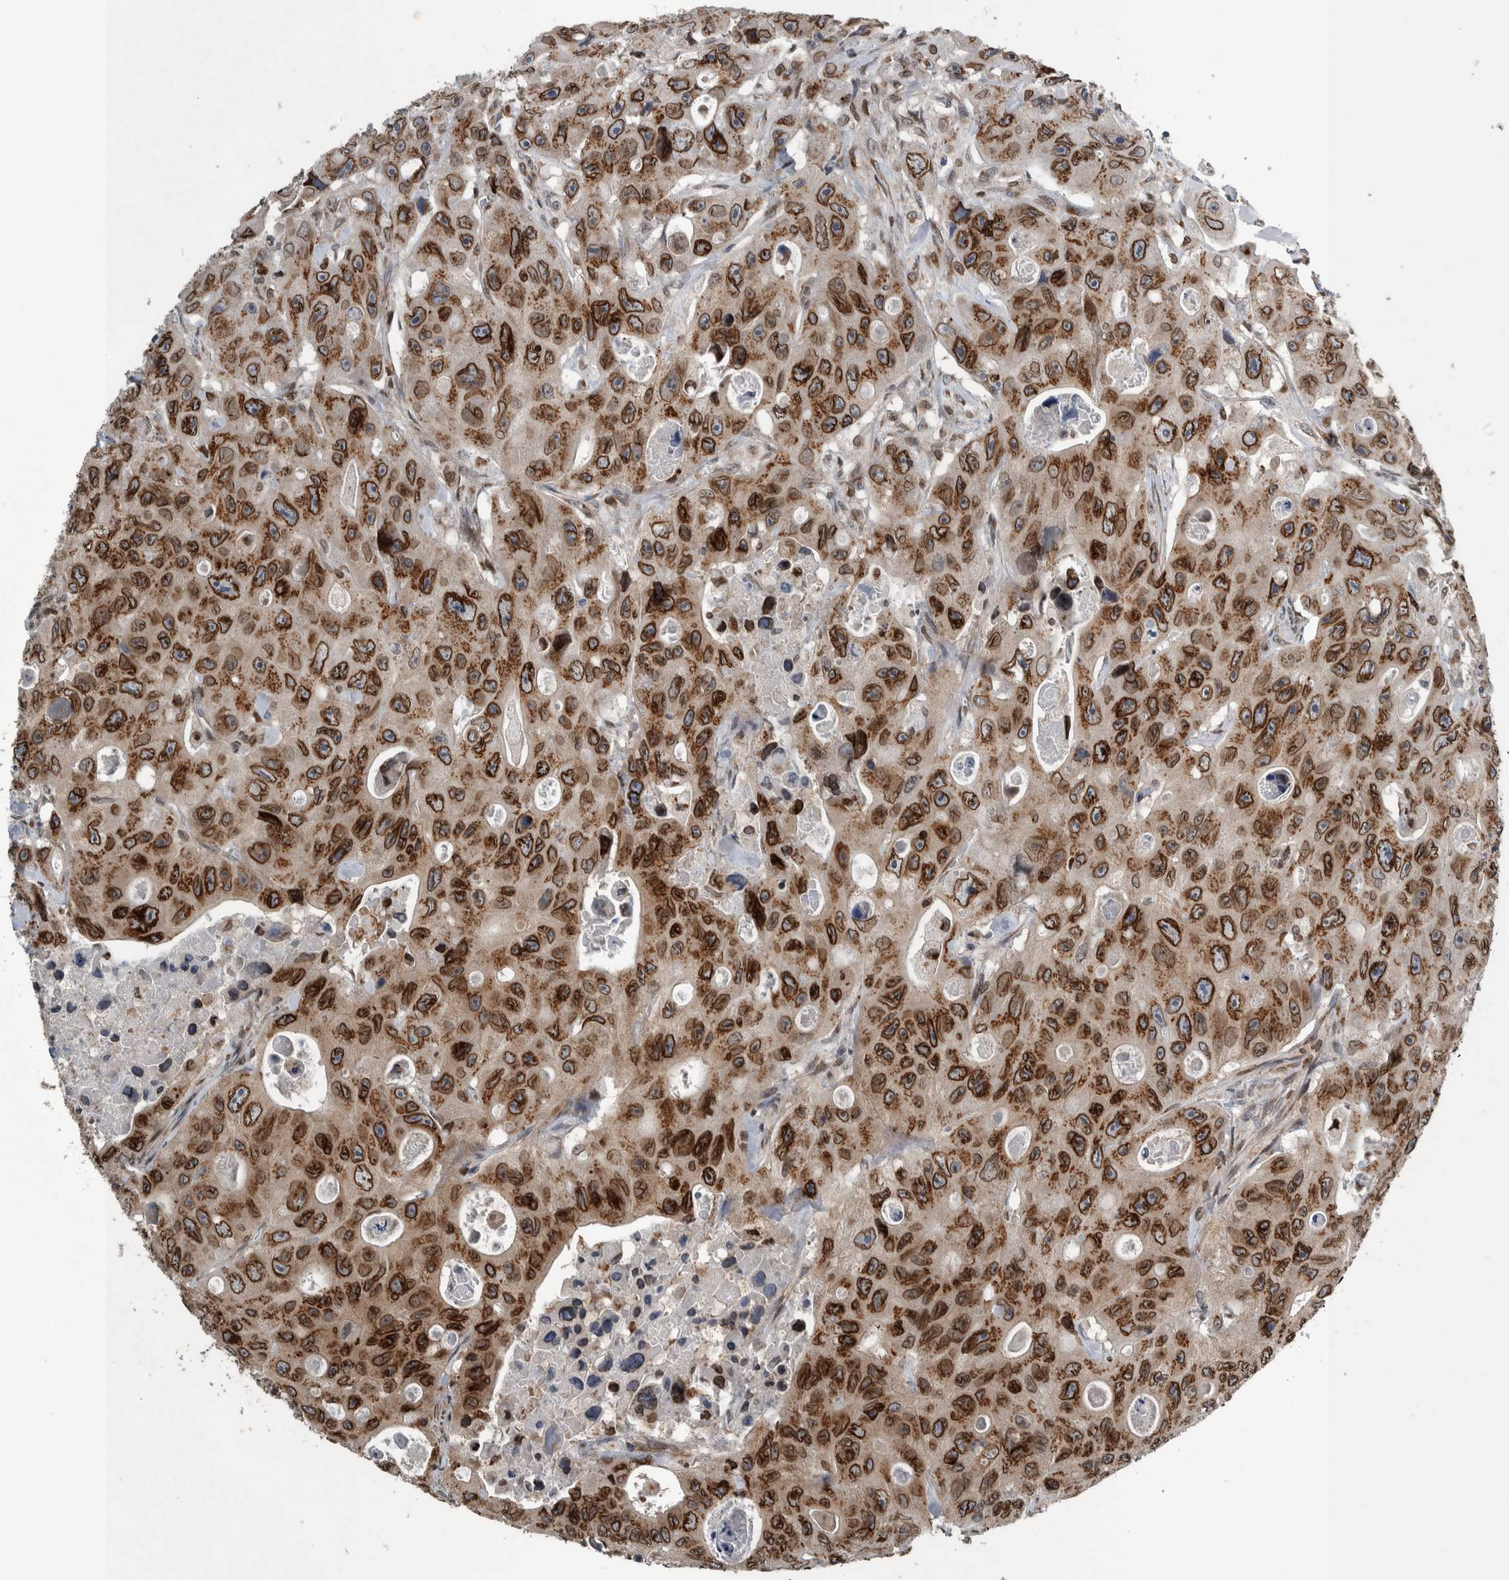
{"staining": {"intensity": "strong", "quantity": ">75%", "location": "cytoplasmic/membranous,nuclear"}, "tissue": "colorectal cancer", "cell_type": "Tumor cells", "image_type": "cancer", "snomed": [{"axis": "morphology", "description": "Adenocarcinoma, NOS"}, {"axis": "topography", "description": "Colon"}], "caption": "Protein analysis of colorectal adenocarcinoma tissue exhibits strong cytoplasmic/membranous and nuclear positivity in about >75% of tumor cells.", "gene": "FAM135B", "patient": {"sex": "female", "age": 46}}